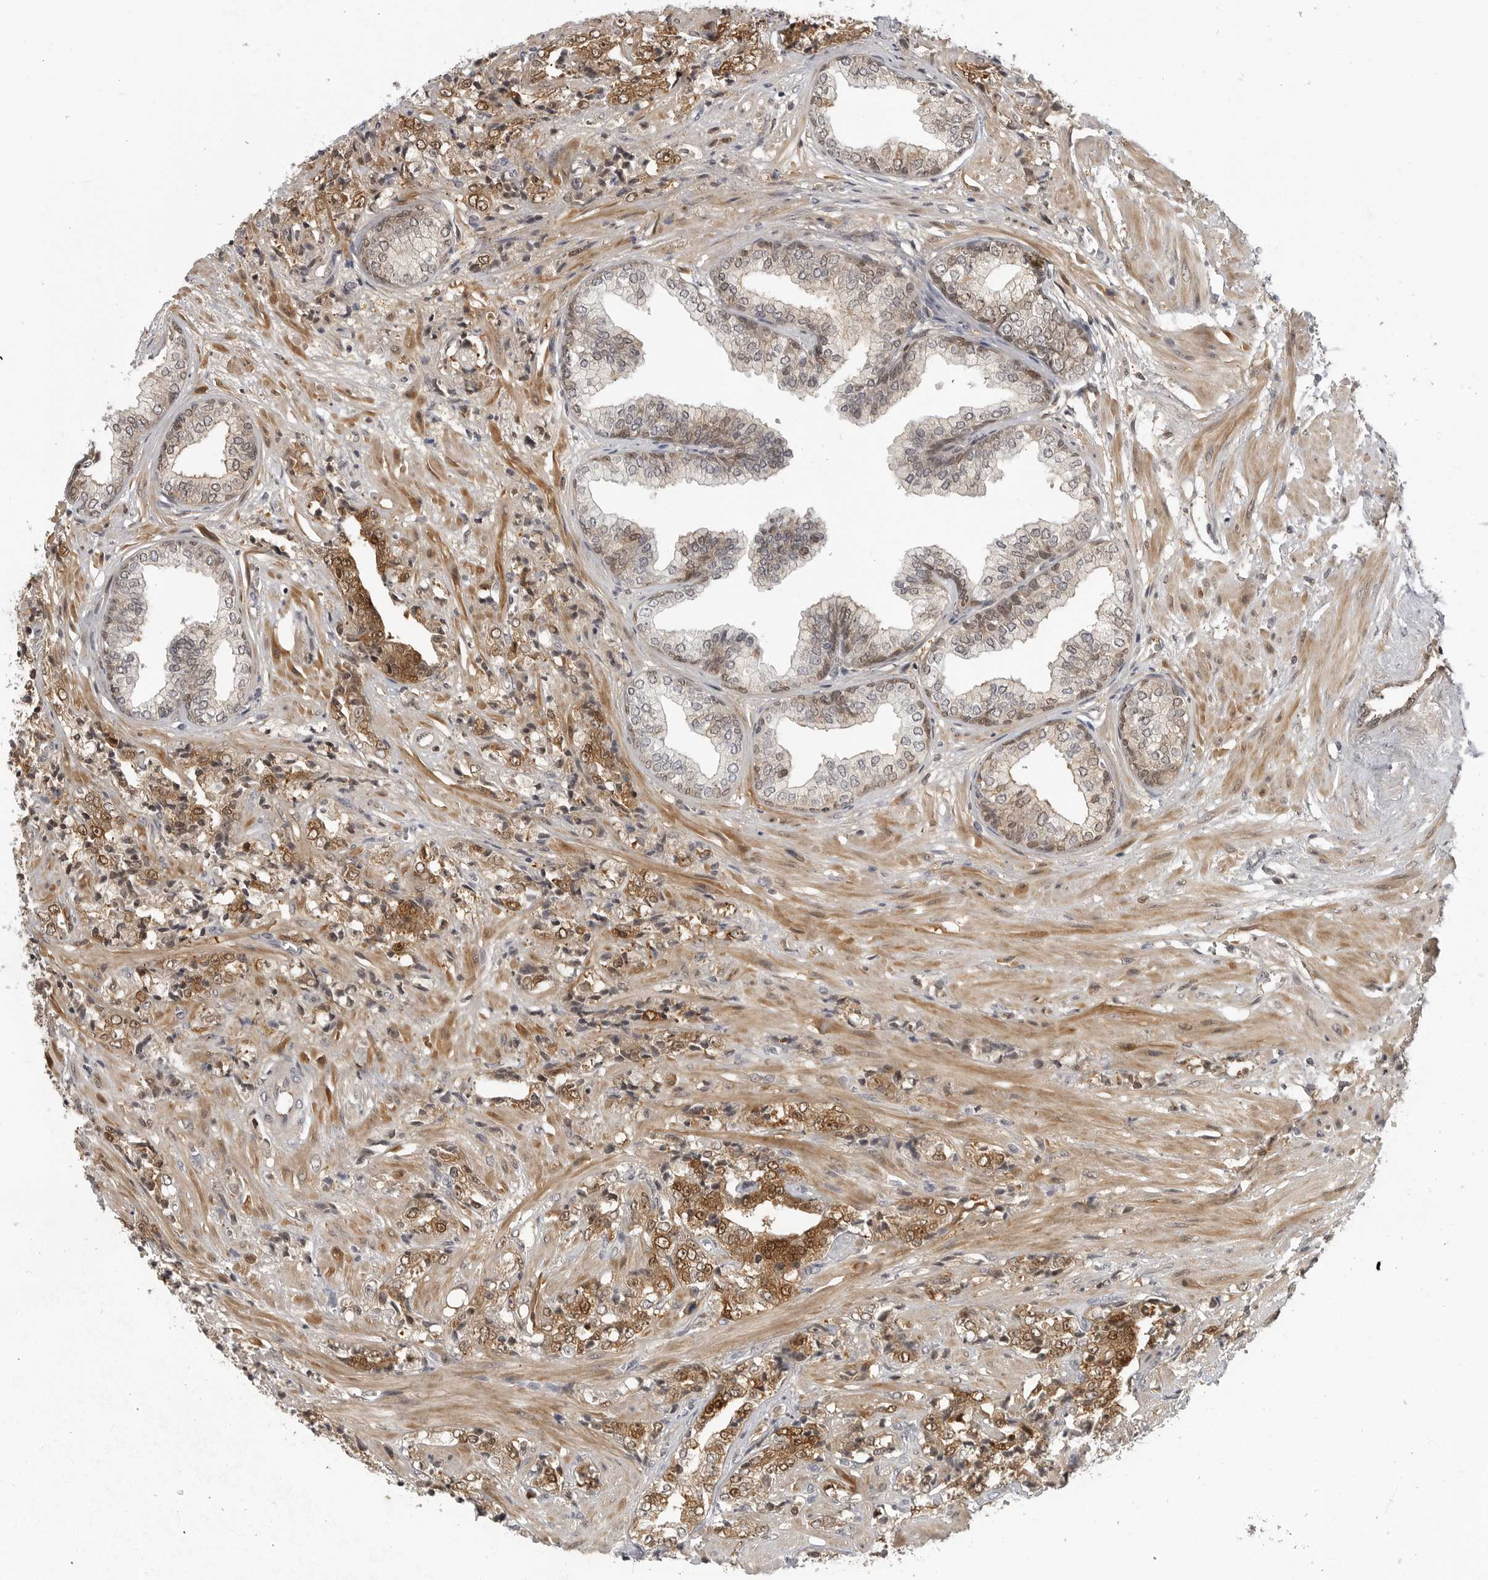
{"staining": {"intensity": "moderate", "quantity": ">75%", "location": "cytoplasmic/membranous,nuclear"}, "tissue": "prostate cancer", "cell_type": "Tumor cells", "image_type": "cancer", "snomed": [{"axis": "morphology", "description": "Adenocarcinoma, High grade"}, {"axis": "topography", "description": "Prostate"}], "caption": "Protein expression analysis of human prostate cancer (adenocarcinoma (high-grade)) reveals moderate cytoplasmic/membranous and nuclear staining in approximately >75% of tumor cells.", "gene": "CTIF", "patient": {"sex": "male", "age": 71}}